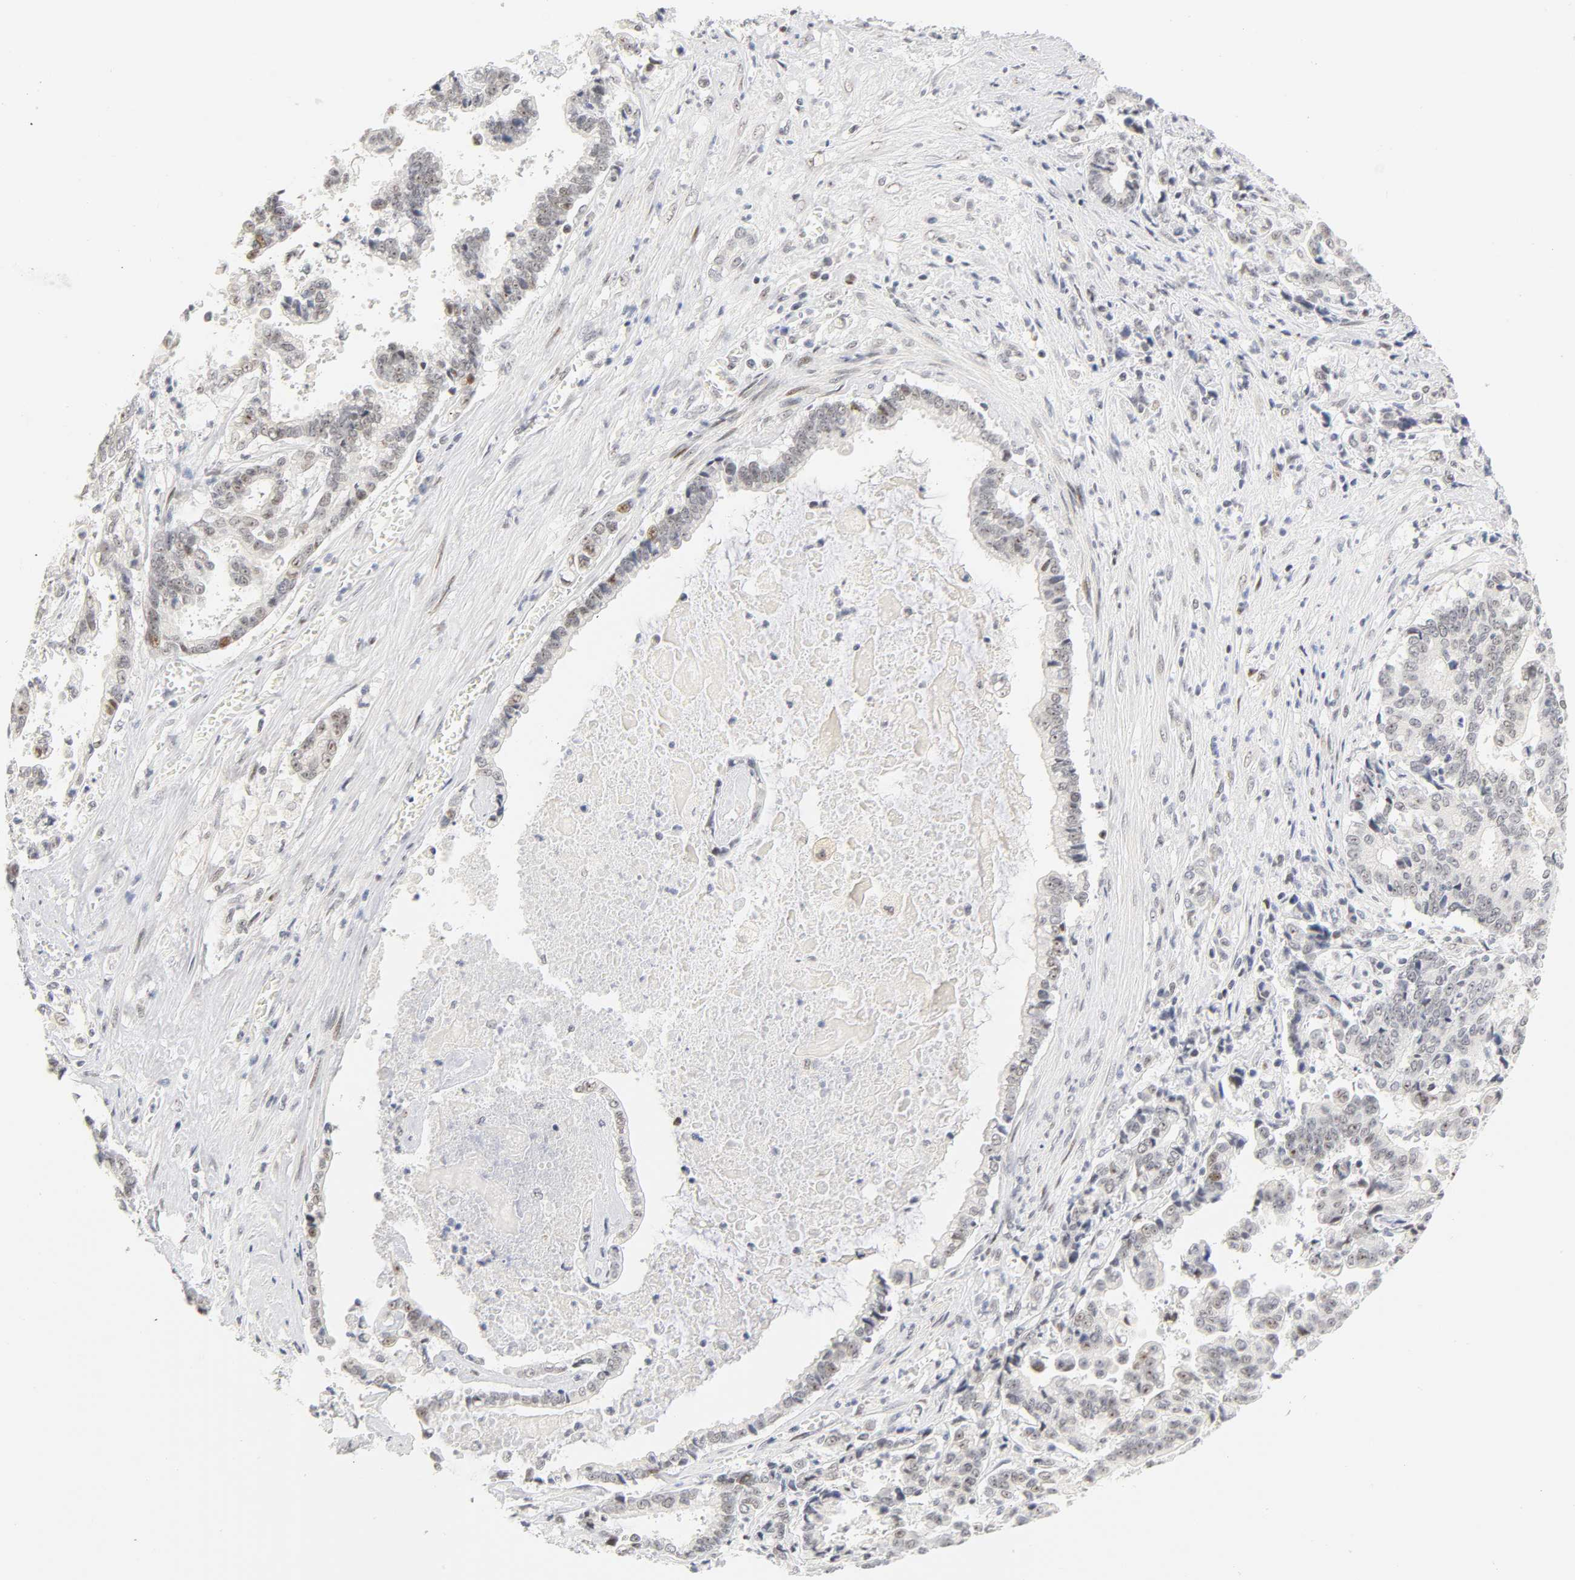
{"staining": {"intensity": "weak", "quantity": "<25%", "location": "nuclear"}, "tissue": "liver cancer", "cell_type": "Tumor cells", "image_type": "cancer", "snomed": [{"axis": "morphology", "description": "Cholangiocarcinoma"}, {"axis": "topography", "description": "Liver"}], "caption": "A high-resolution micrograph shows IHC staining of liver cancer, which reveals no significant staining in tumor cells.", "gene": "MNAT1", "patient": {"sex": "male", "age": 57}}